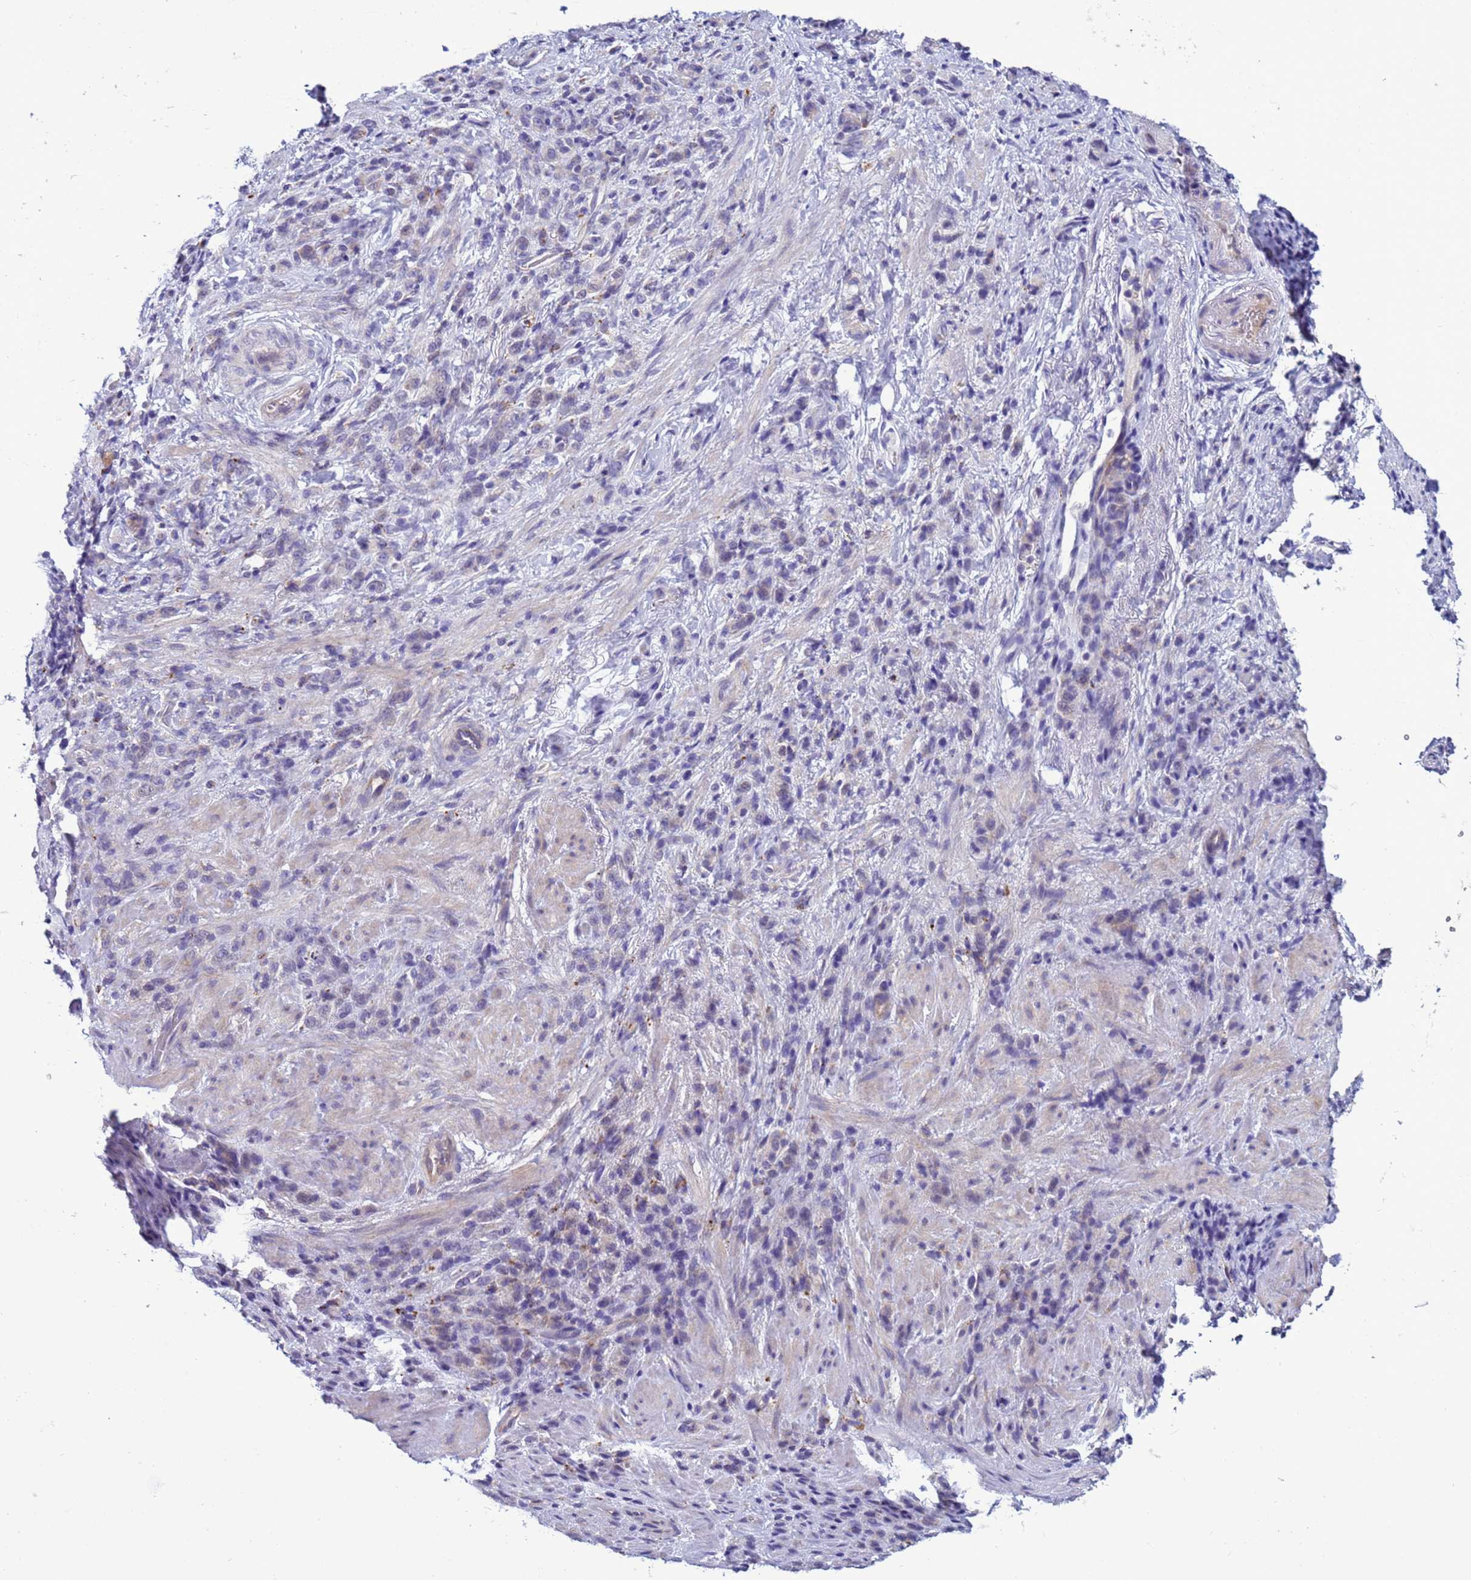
{"staining": {"intensity": "negative", "quantity": "none", "location": "none"}, "tissue": "stomach cancer", "cell_type": "Tumor cells", "image_type": "cancer", "snomed": [{"axis": "morphology", "description": "Adenocarcinoma, NOS"}, {"axis": "topography", "description": "Stomach"}], "caption": "This is an immunohistochemistry histopathology image of adenocarcinoma (stomach). There is no expression in tumor cells.", "gene": "NAT2", "patient": {"sex": "male", "age": 77}}